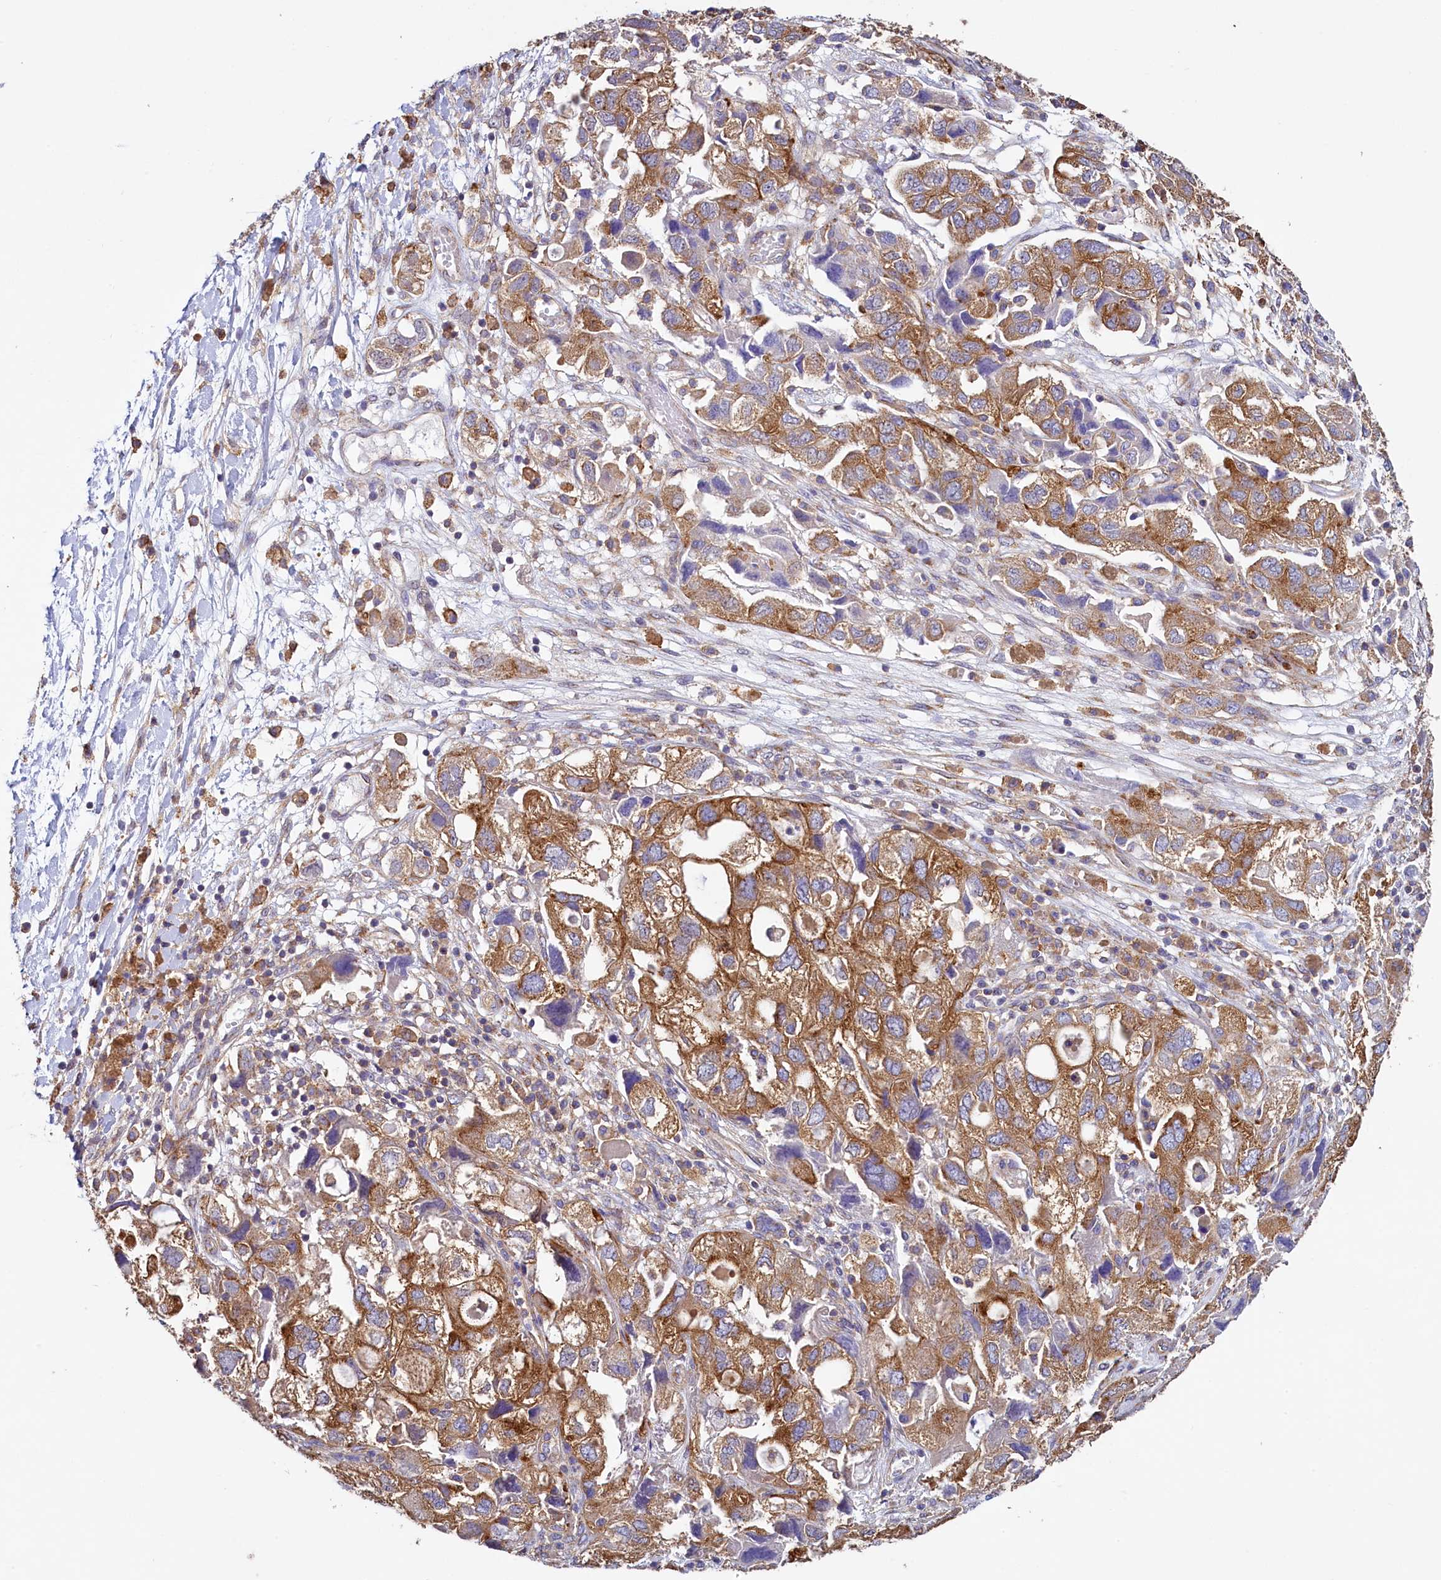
{"staining": {"intensity": "moderate", "quantity": ">75%", "location": "cytoplasmic/membranous"}, "tissue": "ovarian cancer", "cell_type": "Tumor cells", "image_type": "cancer", "snomed": [{"axis": "morphology", "description": "Carcinoma, NOS"}, {"axis": "morphology", "description": "Cystadenocarcinoma, serous, NOS"}, {"axis": "topography", "description": "Ovary"}], "caption": "A medium amount of moderate cytoplasmic/membranous staining is identified in approximately >75% of tumor cells in ovarian cancer tissue.", "gene": "GPR21", "patient": {"sex": "female", "age": 69}}